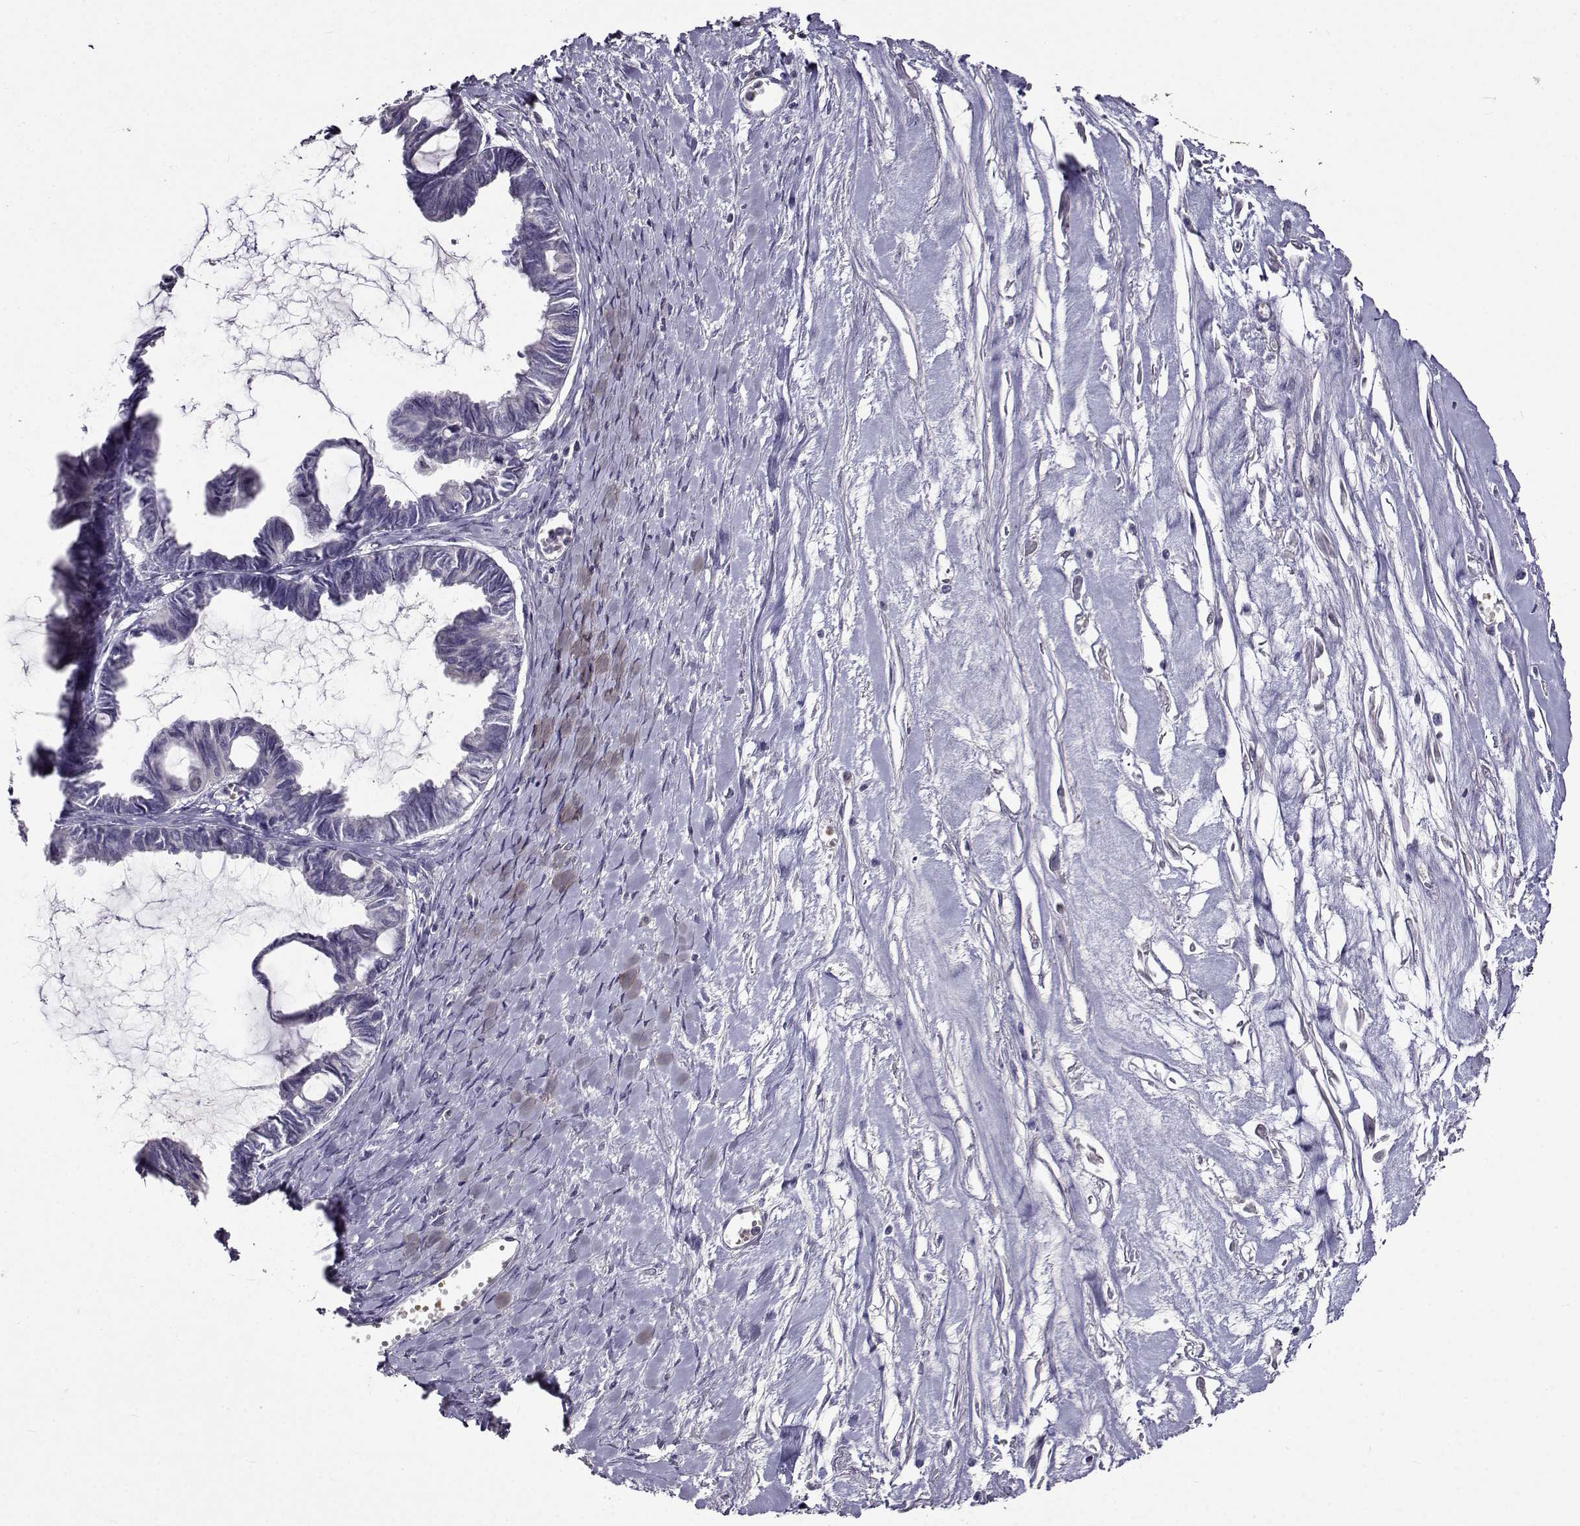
{"staining": {"intensity": "negative", "quantity": "none", "location": "none"}, "tissue": "ovarian cancer", "cell_type": "Tumor cells", "image_type": "cancer", "snomed": [{"axis": "morphology", "description": "Cystadenocarcinoma, mucinous, NOS"}, {"axis": "topography", "description": "Ovary"}], "caption": "The immunohistochemistry (IHC) histopathology image has no significant expression in tumor cells of ovarian cancer (mucinous cystadenocarcinoma) tissue.", "gene": "PAEP", "patient": {"sex": "female", "age": 61}}